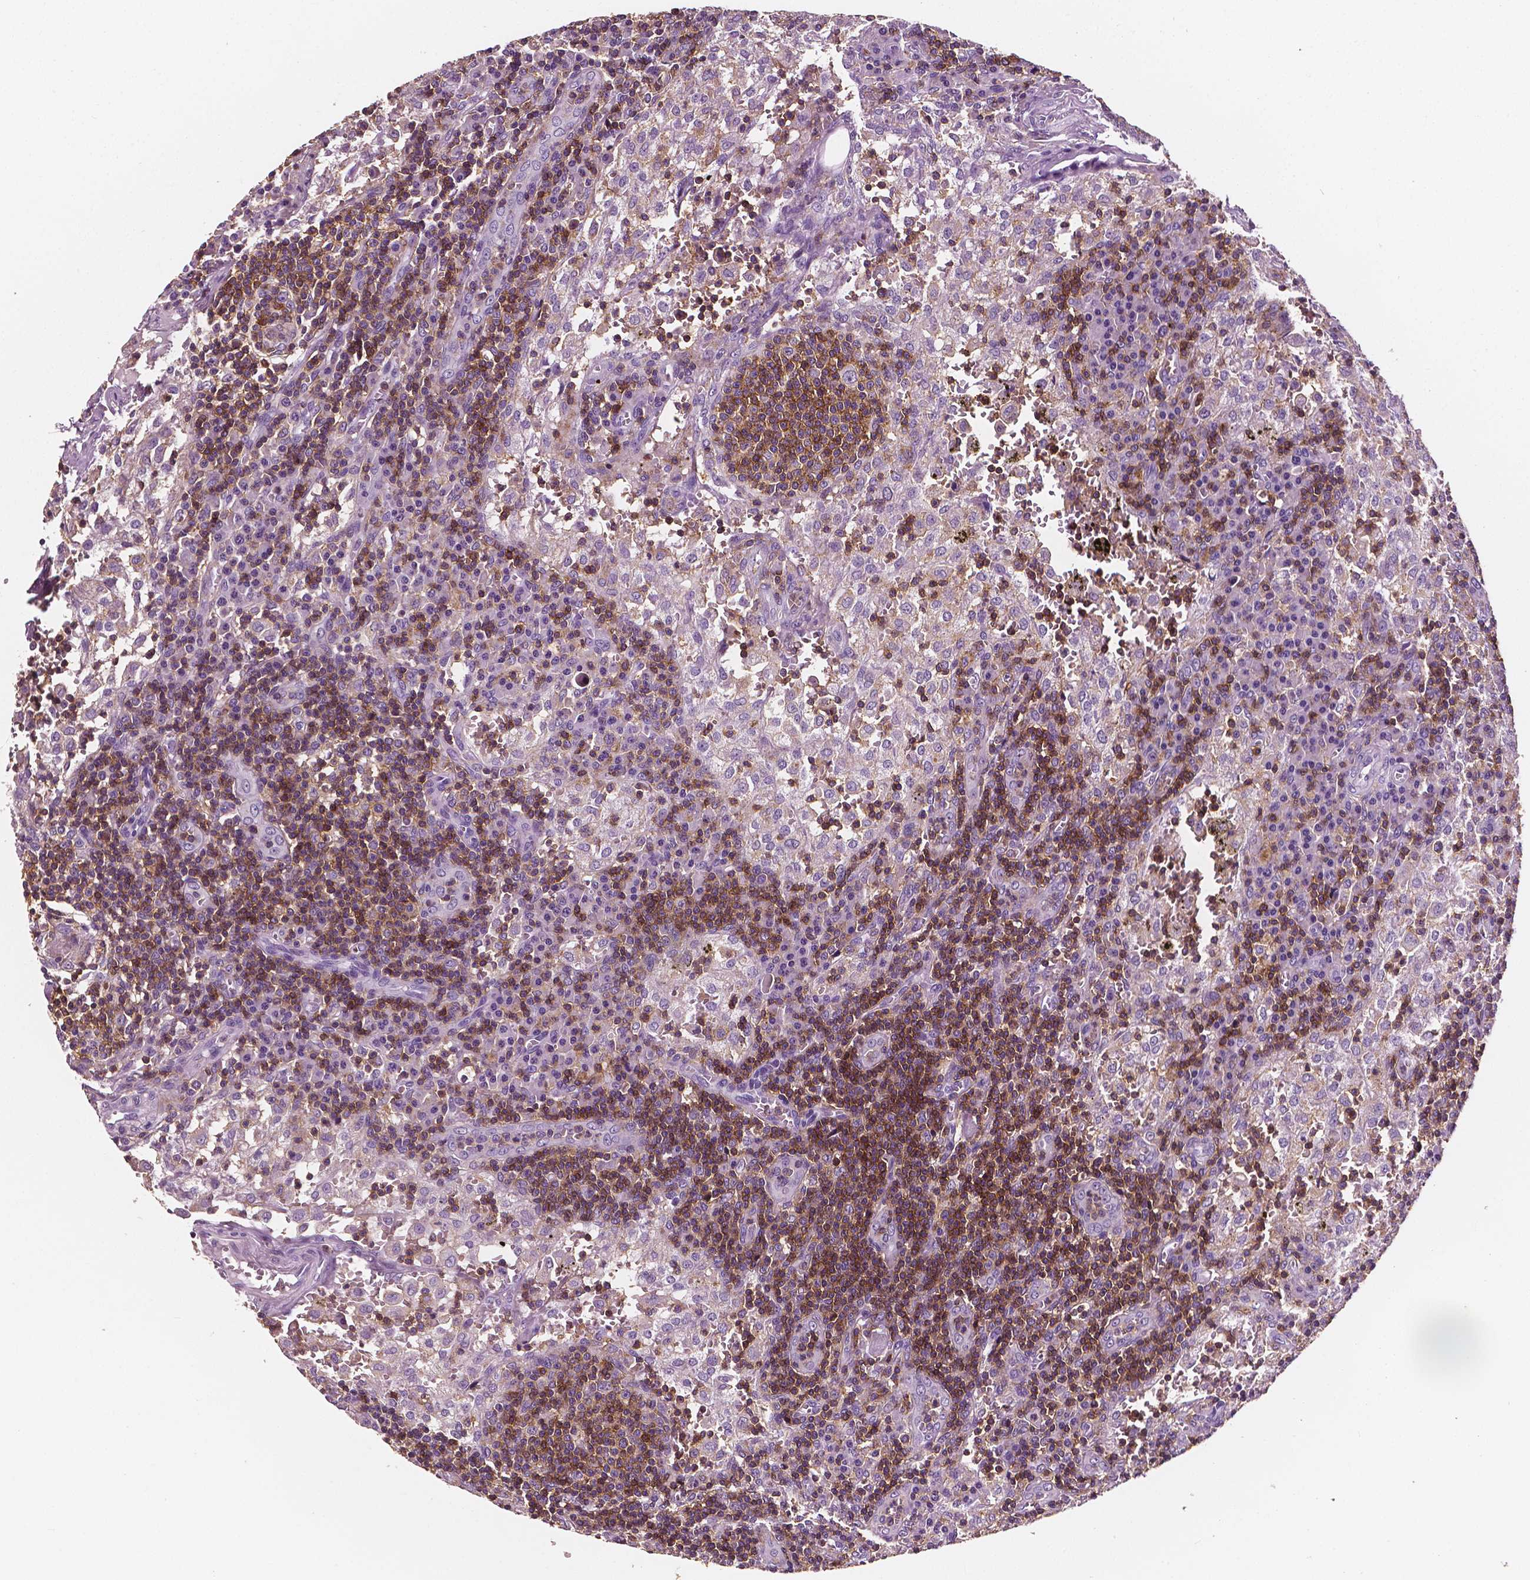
{"staining": {"intensity": "strong", "quantity": "<25%", "location": "cytoplasmic/membranous"}, "tissue": "lymph node", "cell_type": "Non-germinal center cells", "image_type": "normal", "snomed": [{"axis": "morphology", "description": "Normal tissue, NOS"}, {"axis": "topography", "description": "Lymph node"}], "caption": "A brown stain highlights strong cytoplasmic/membranous staining of a protein in non-germinal center cells of normal lymph node. (Brightfield microscopy of DAB IHC at high magnification).", "gene": "PTPRC", "patient": {"sex": "male", "age": 62}}